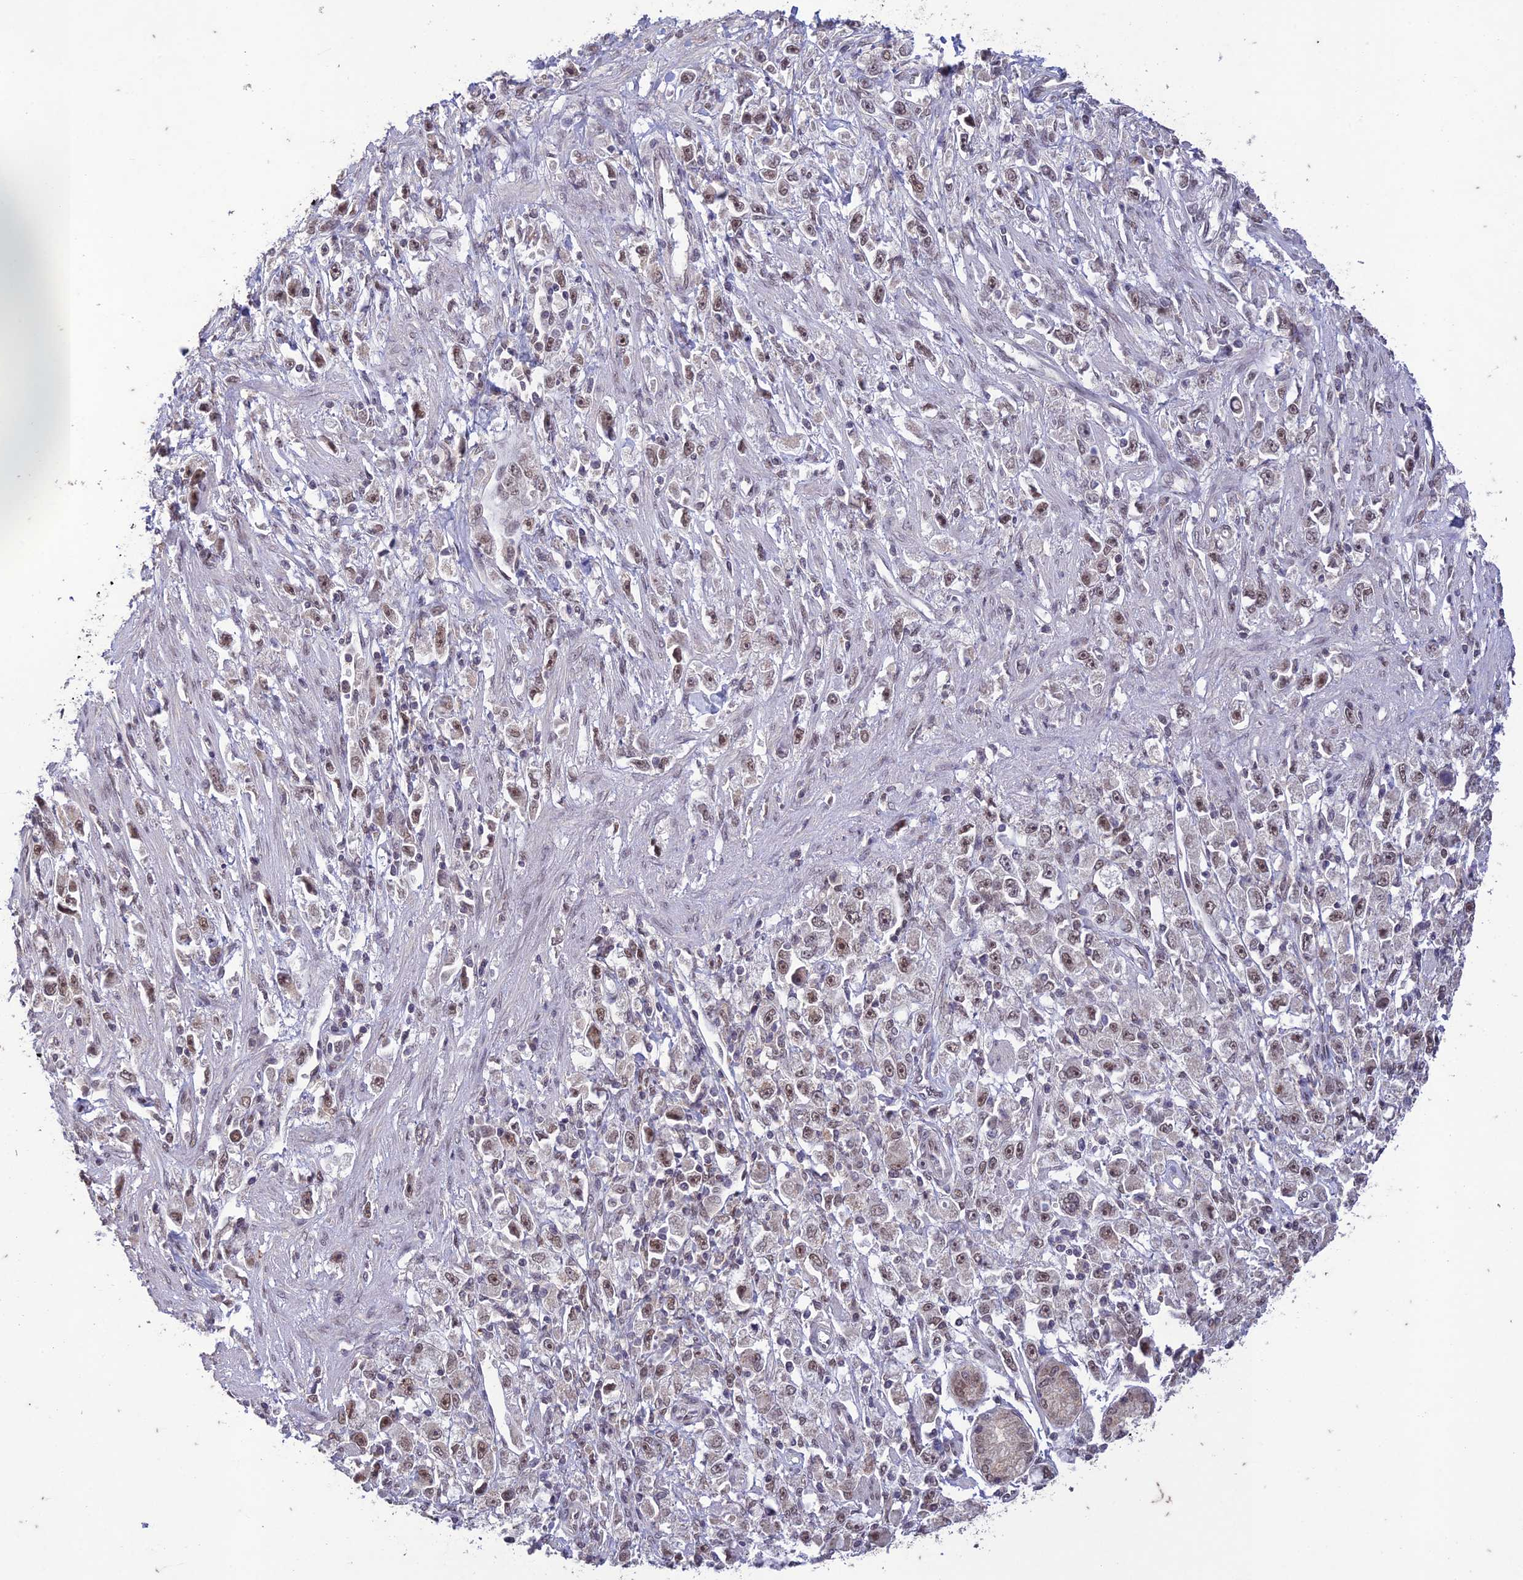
{"staining": {"intensity": "weak", "quantity": ">75%", "location": "nuclear"}, "tissue": "stomach cancer", "cell_type": "Tumor cells", "image_type": "cancer", "snomed": [{"axis": "morphology", "description": "Adenocarcinoma, NOS"}, {"axis": "topography", "description": "Stomach"}], "caption": "The micrograph reveals a brown stain indicating the presence of a protein in the nuclear of tumor cells in adenocarcinoma (stomach).", "gene": "POP4", "patient": {"sex": "female", "age": 59}}